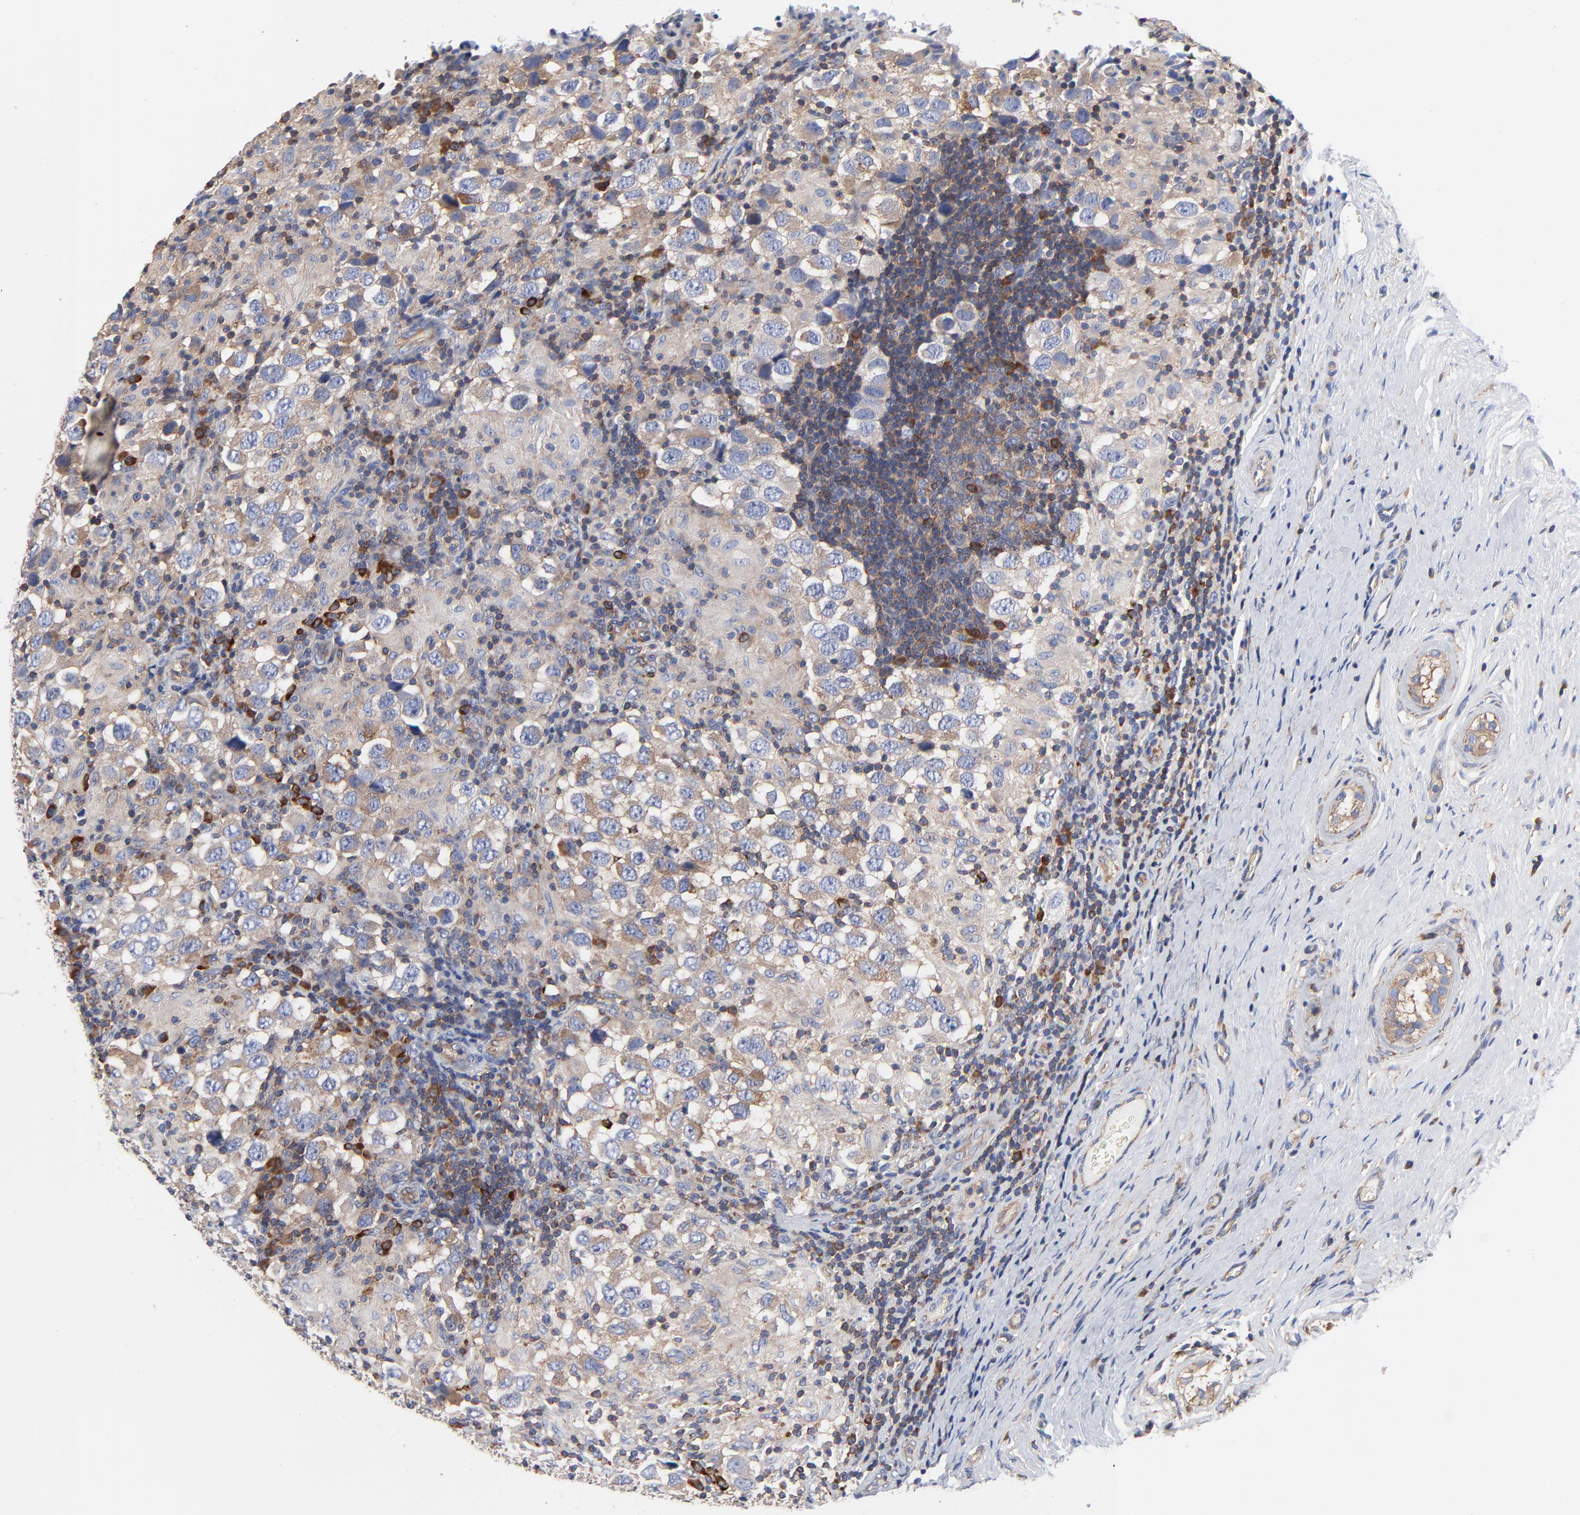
{"staining": {"intensity": "weak", "quantity": ">75%", "location": "cytoplasmic/membranous"}, "tissue": "testis cancer", "cell_type": "Tumor cells", "image_type": "cancer", "snomed": [{"axis": "morphology", "description": "Carcinoma, Embryonal, NOS"}, {"axis": "topography", "description": "Testis"}], "caption": "An IHC photomicrograph of neoplastic tissue is shown. Protein staining in brown labels weak cytoplasmic/membranous positivity in embryonal carcinoma (testis) within tumor cells. The staining was performed using DAB, with brown indicating positive protein expression. Nuclei are stained blue with hematoxylin.", "gene": "CD2AP", "patient": {"sex": "male", "age": 21}}